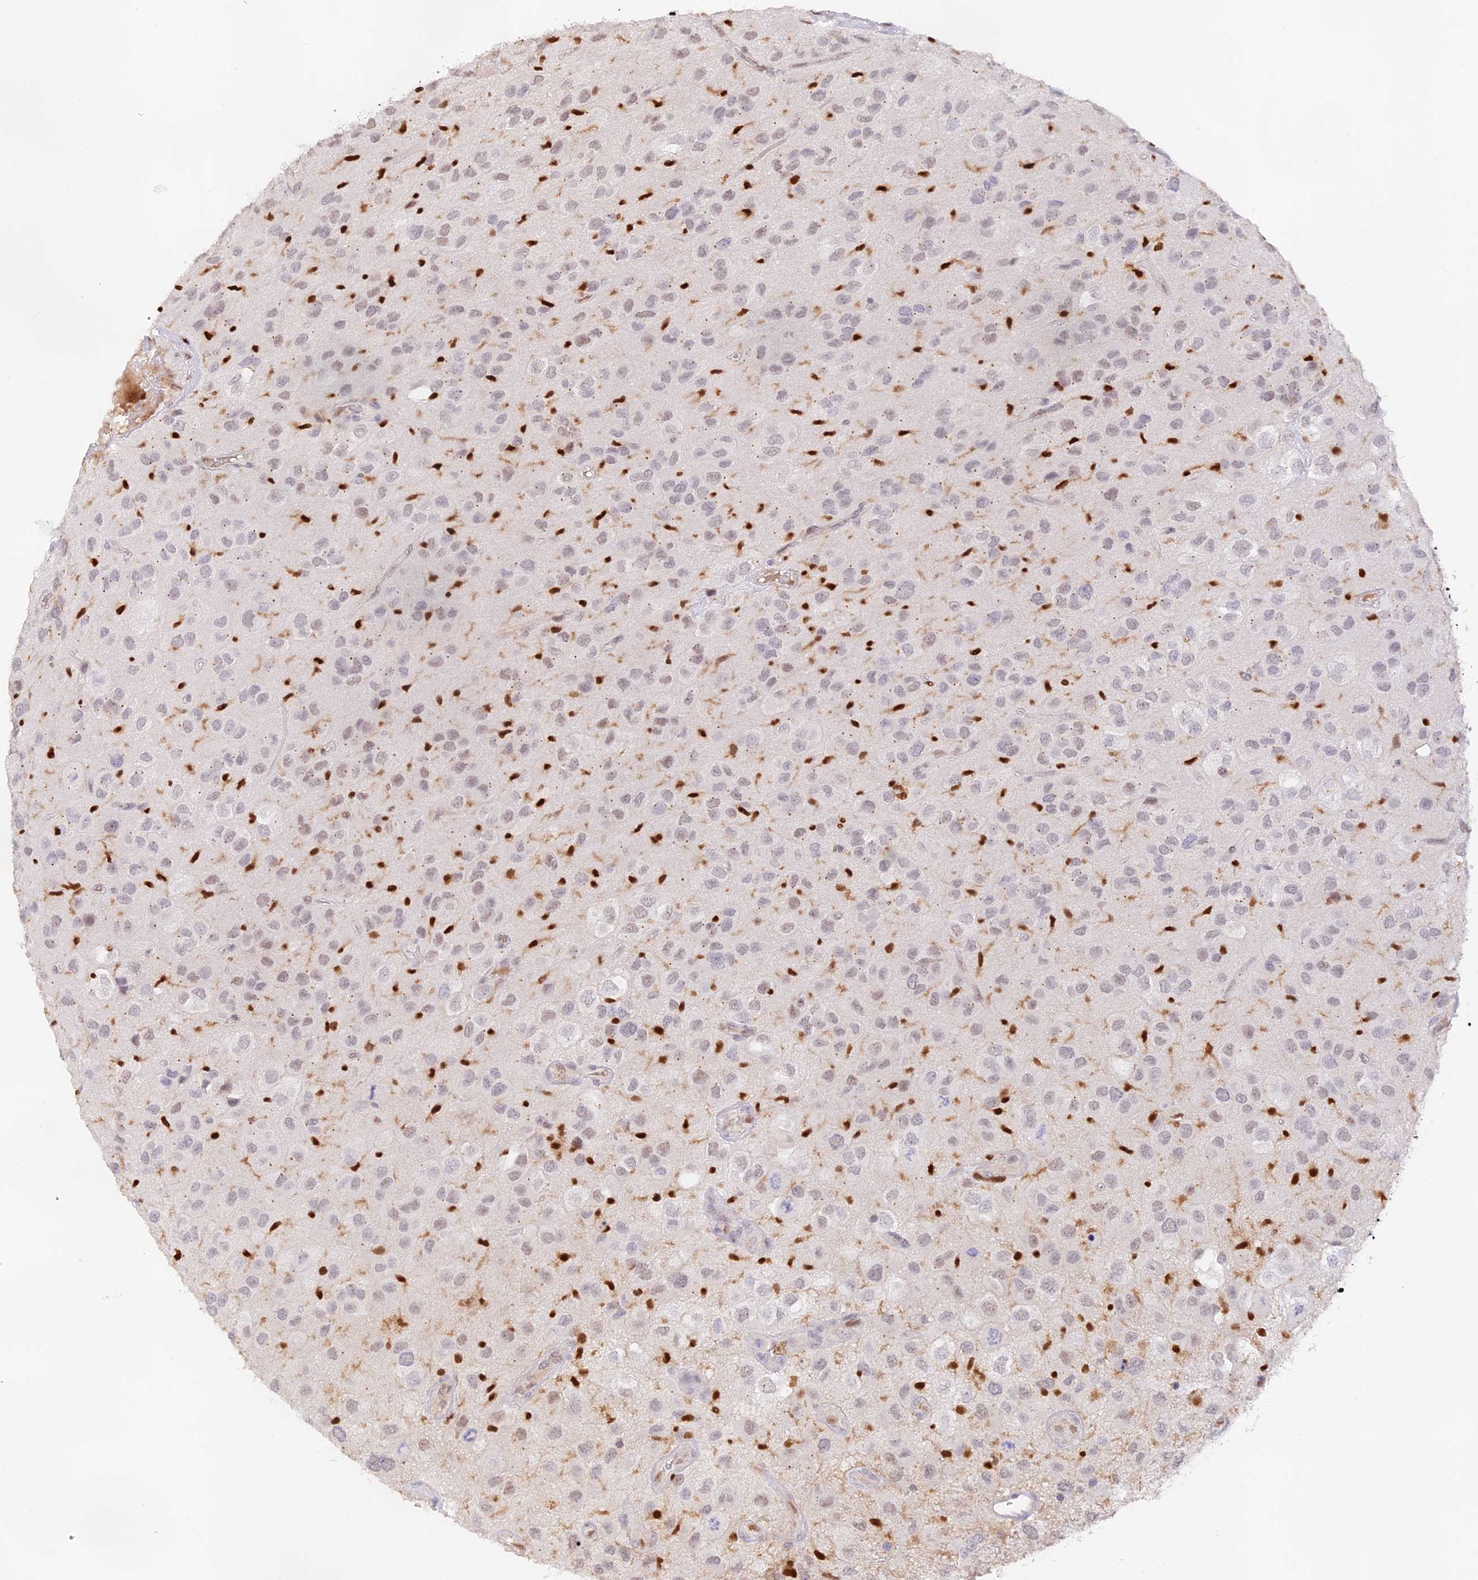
{"staining": {"intensity": "weak", "quantity": "<25%", "location": "nuclear"}, "tissue": "glioma", "cell_type": "Tumor cells", "image_type": "cancer", "snomed": [{"axis": "morphology", "description": "Glioma, malignant, Low grade"}, {"axis": "topography", "description": "Brain"}], "caption": "Tumor cells are negative for protein expression in human malignant low-grade glioma.", "gene": "DENND1C", "patient": {"sex": "male", "age": 66}}